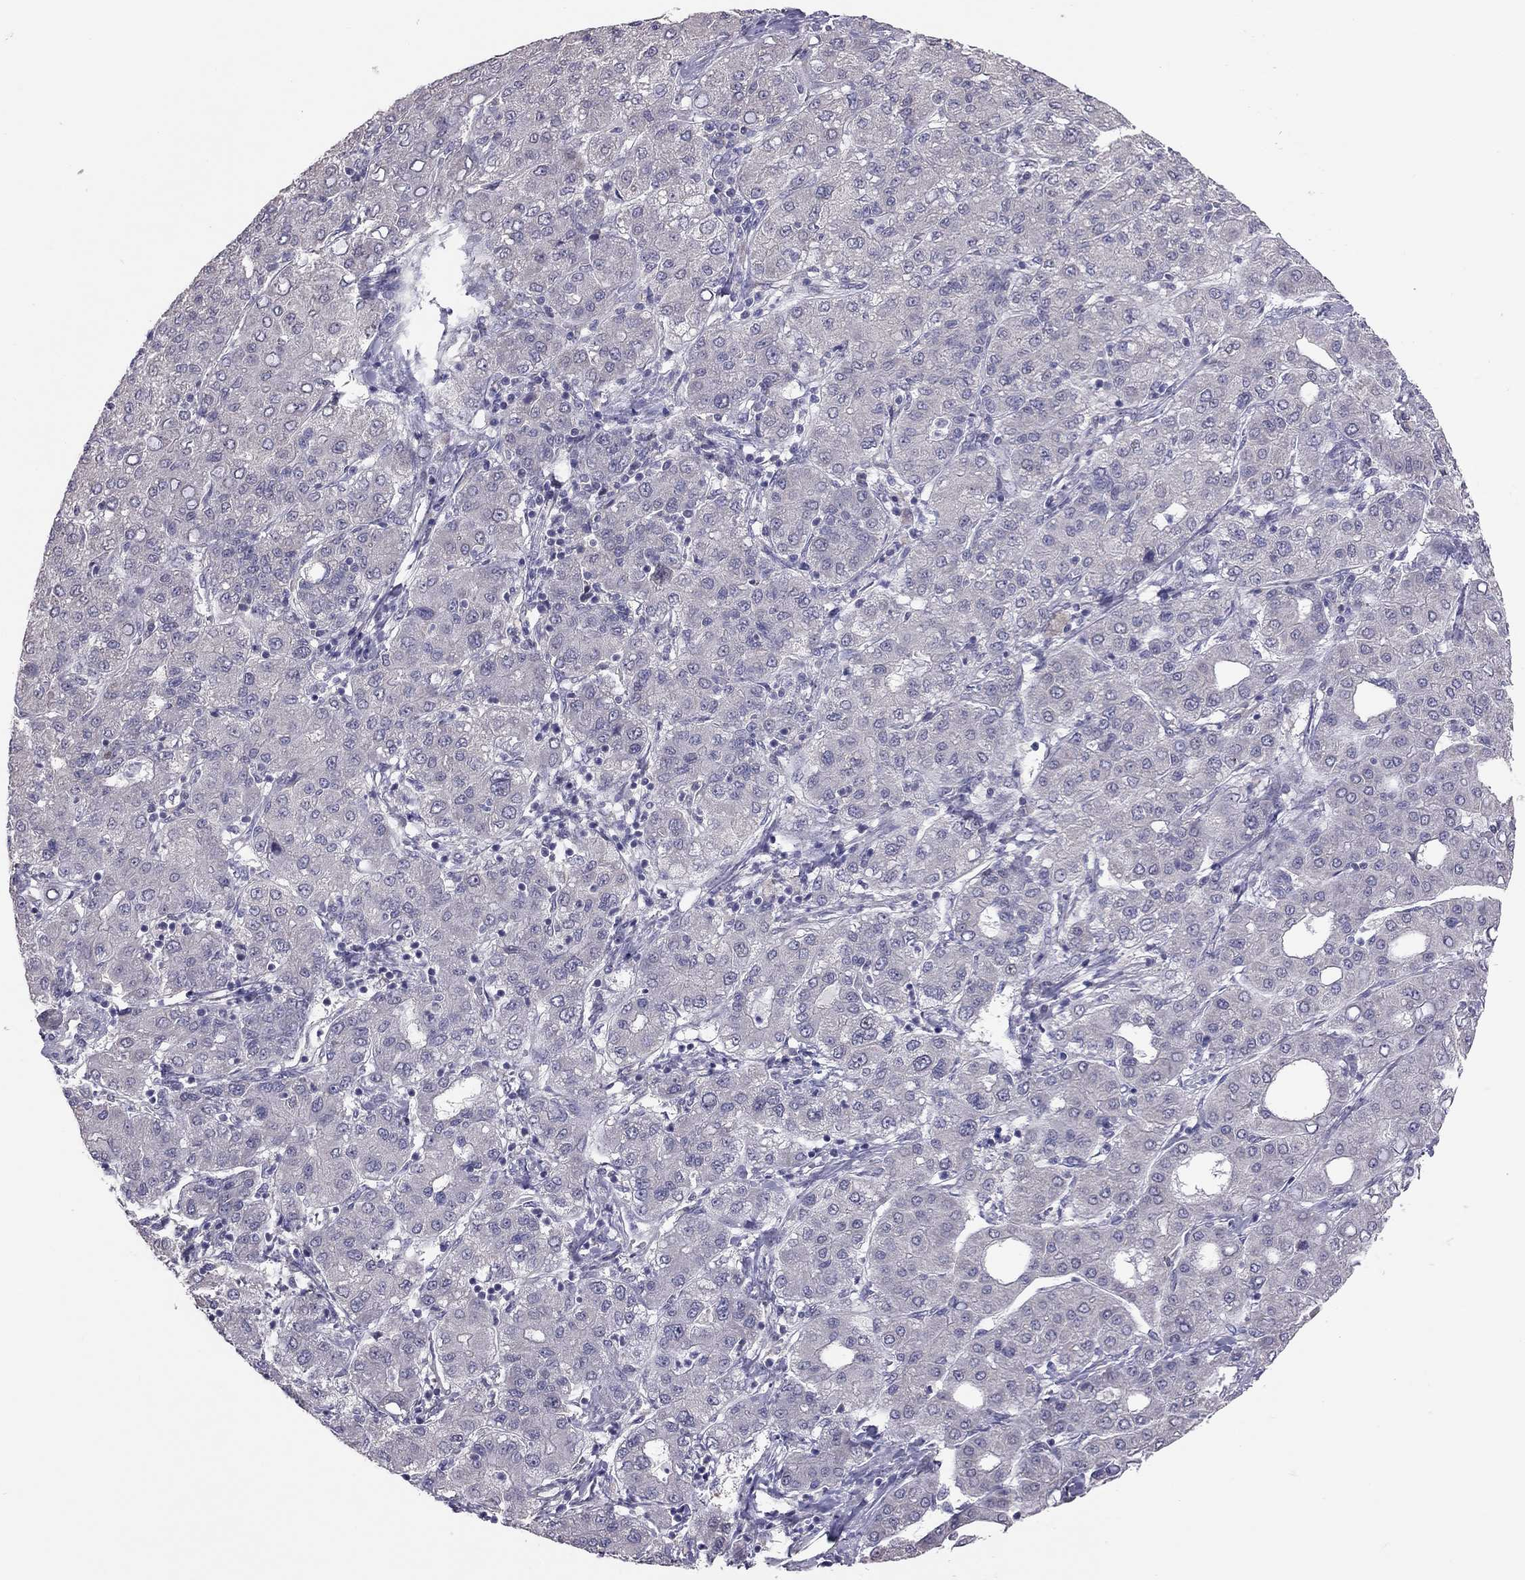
{"staining": {"intensity": "negative", "quantity": "none", "location": "none"}, "tissue": "liver cancer", "cell_type": "Tumor cells", "image_type": "cancer", "snomed": [{"axis": "morphology", "description": "Carcinoma, Hepatocellular, NOS"}, {"axis": "topography", "description": "Liver"}], "caption": "This image is of liver cancer stained with immunohistochemistry to label a protein in brown with the nuclei are counter-stained blue. There is no positivity in tumor cells. The staining was performed using DAB to visualize the protein expression in brown, while the nuclei were stained in blue with hematoxylin (Magnification: 20x).", "gene": "HSF2BP", "patient": {"sex": "male", "age": 65}}